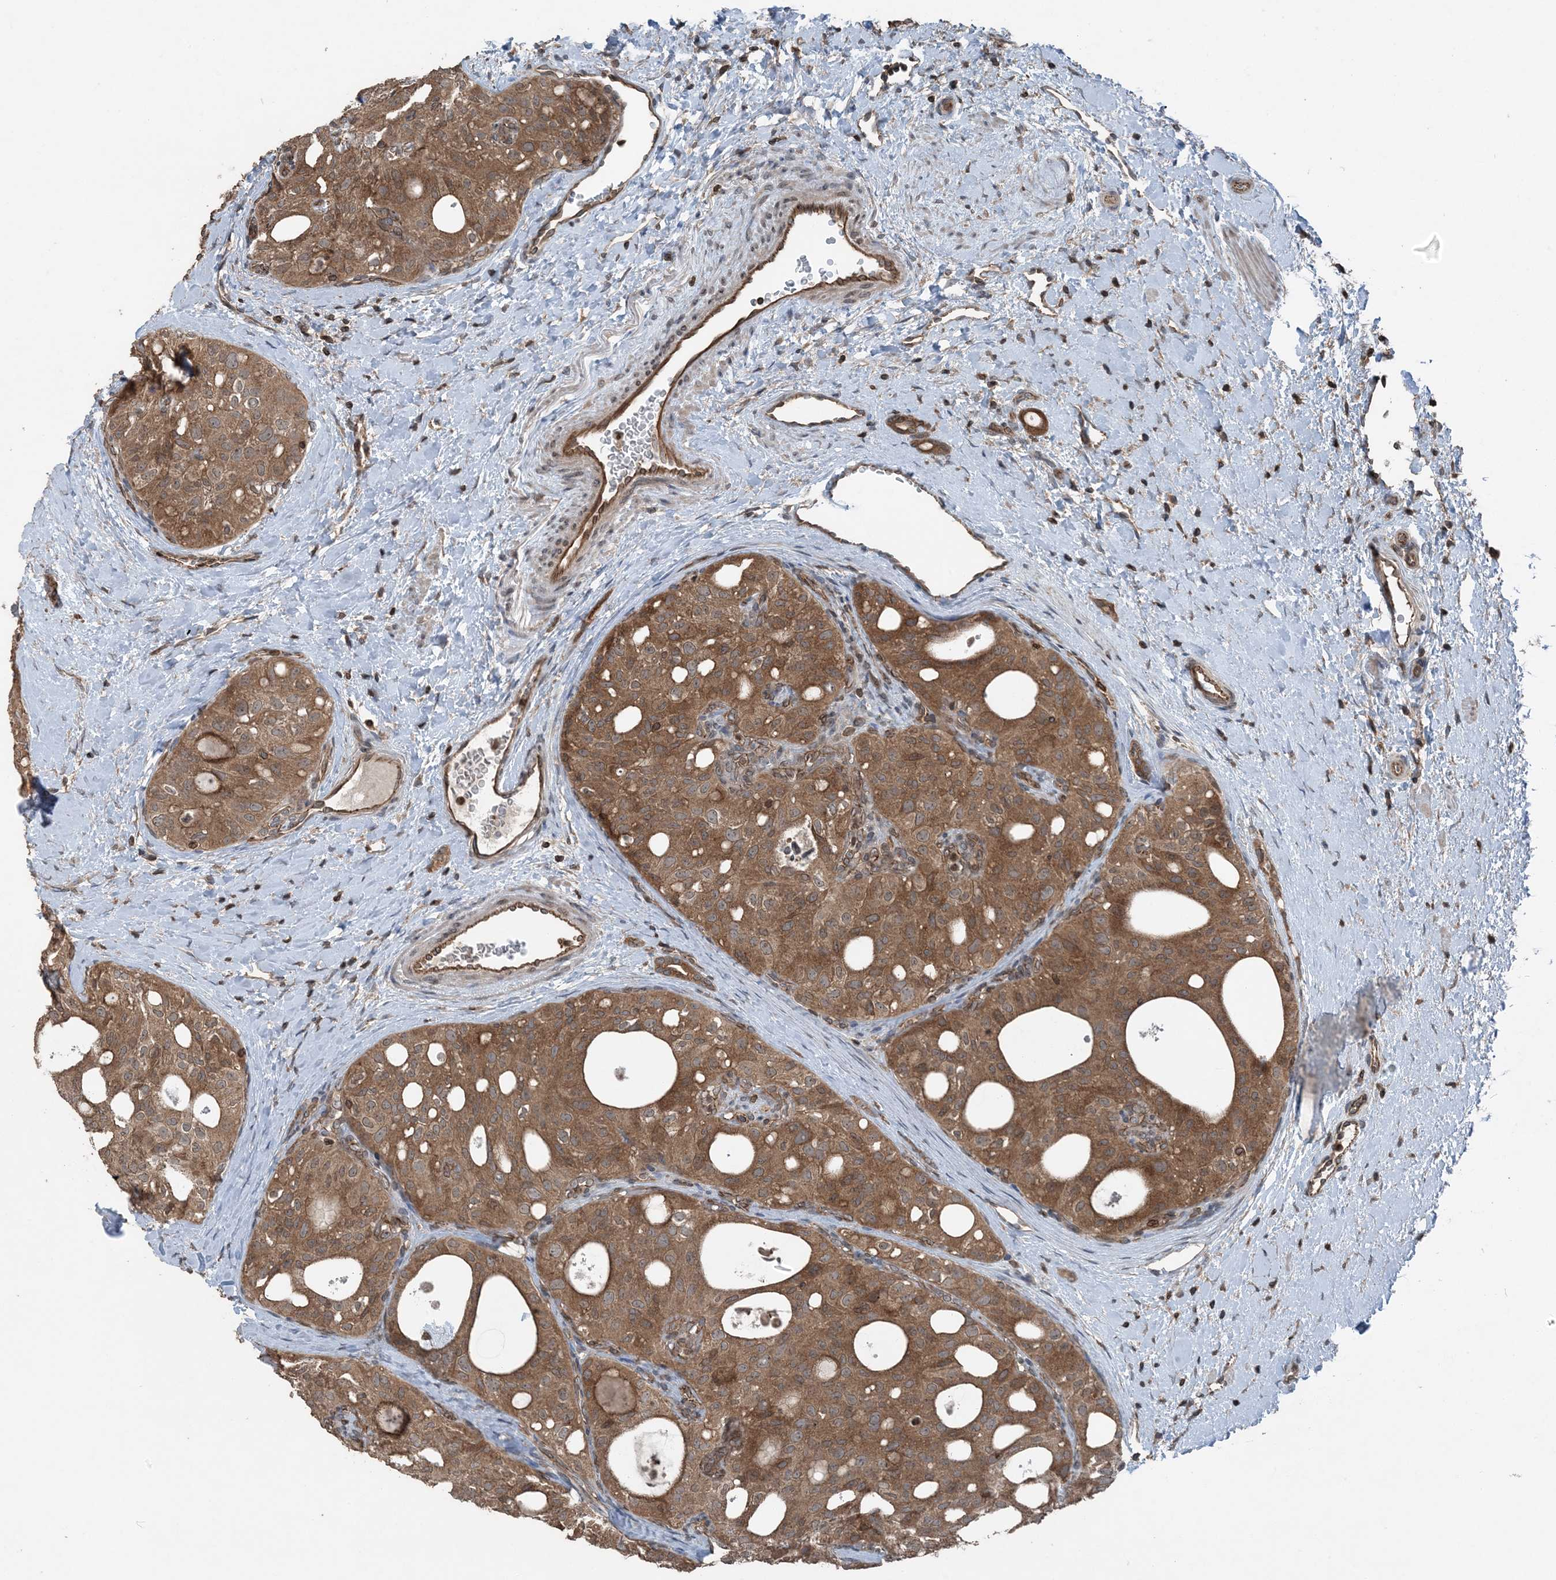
{"staining": {"intensity": "moderate", "quantity": ">75%", "location": "cytoplasmic/membranous"}, "tissue": "thyroid cancer", "cell_type": "Tumor cells", "image_type": "cancer", "snomed": [{"axis": "morphology", "description": "Follicular adenoma carcinoma, NOS"}, {"axis": "topography", "description": "Thyroid gland"}], "caption": "Moderate cytoplasmic/membranous staining for a protein is appreciated in about >75% of tumor cells of follicular adenoma carcinoma (thyroid) using IHC.", "gene": "ZFAND2B", "patient": {"sex": "male", "age": 75}}